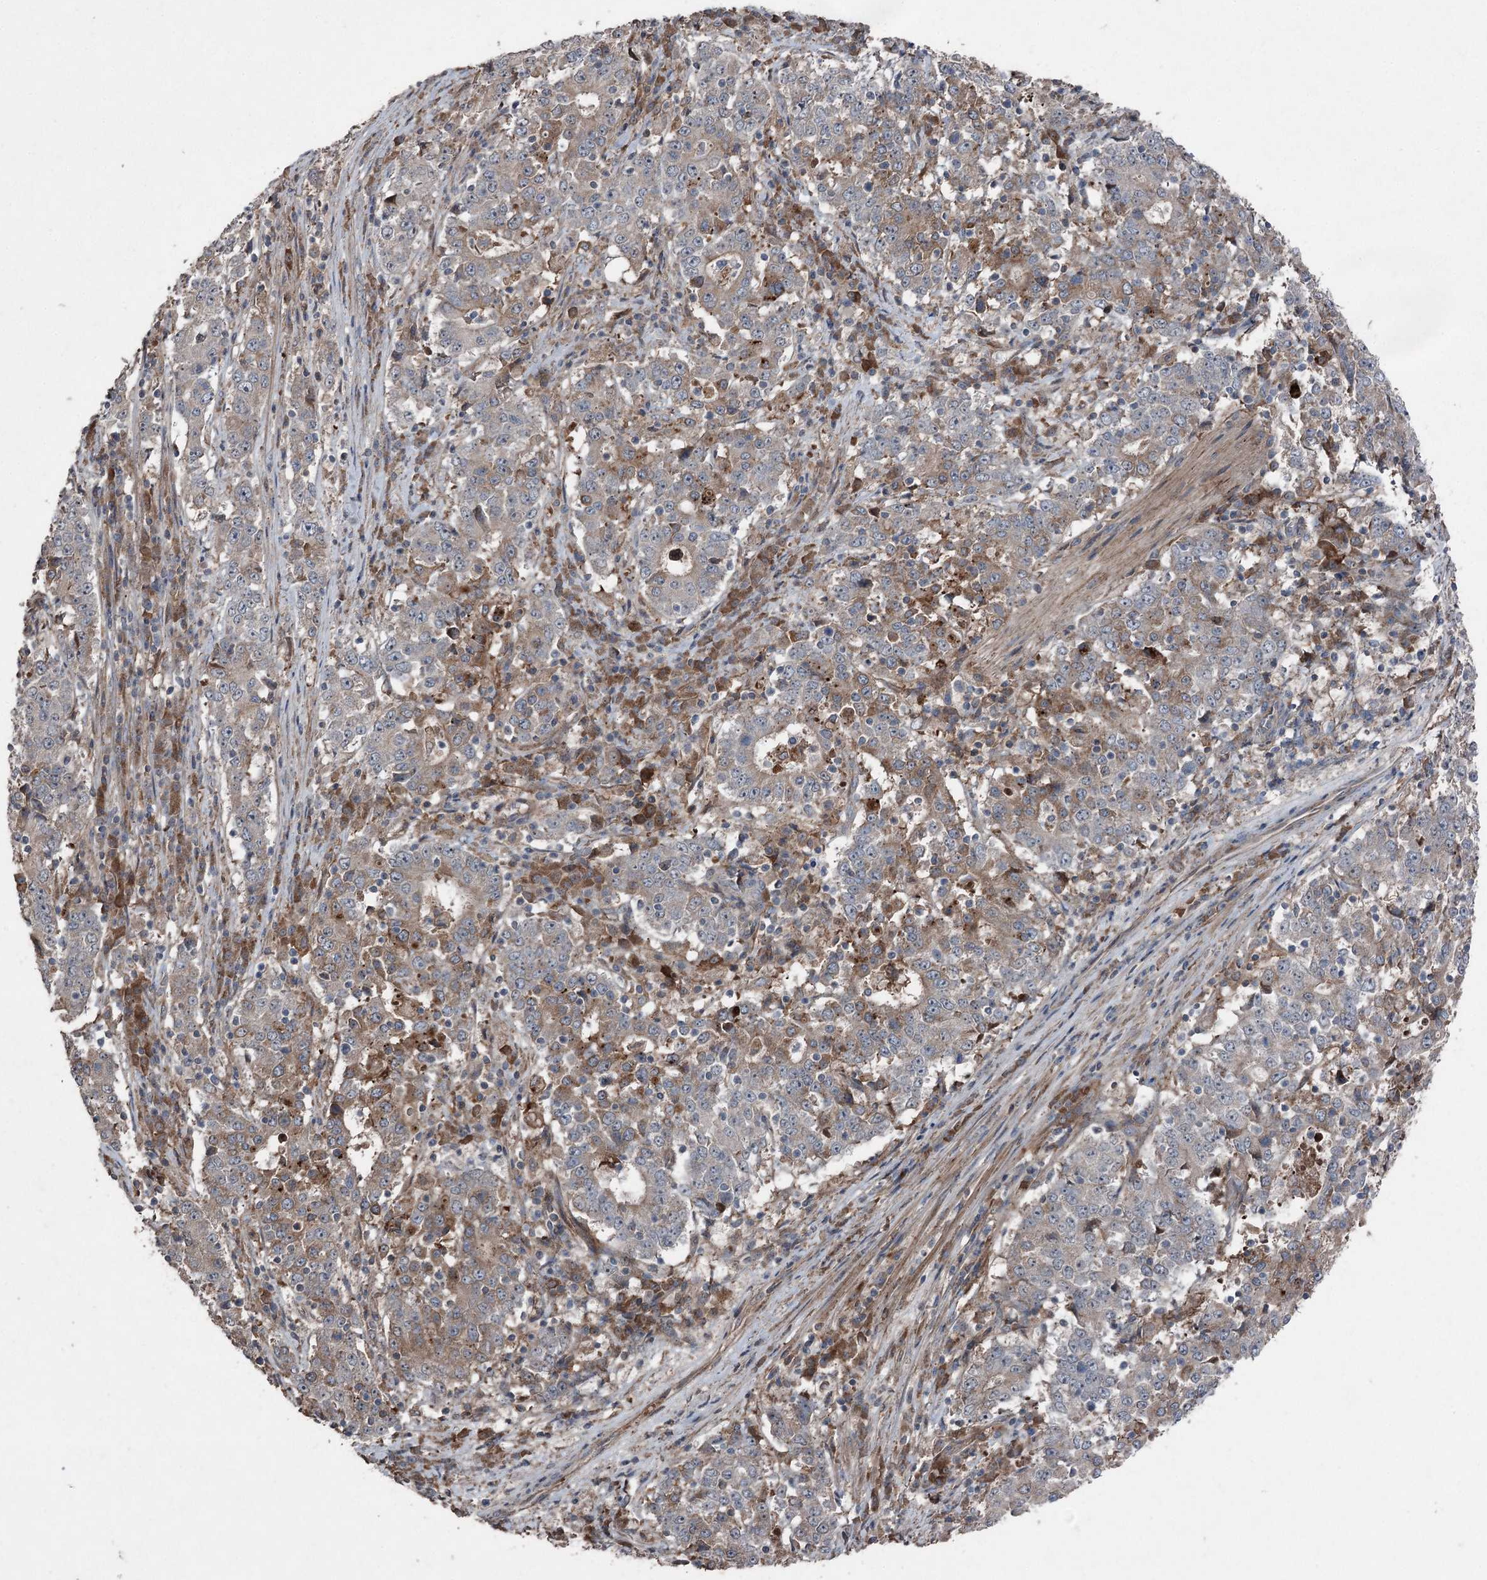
{"staining": {"intensity": "weak", "quantity": "25%-75%", "location": "cytoplasmic/membranous"}, "tissue": "stomach cancer", "cell_type": "Tumor cells", "image_type": "cancer", "snomed": [{"axis": "morphology", "description": "Adenocarcinoma, NOS"}, {"axis": "topography", "description": "Stomach"}], "caption": "Protein expression by IHC exhibits weak cytoplasmic/membranous expression in about 25%-75% of tumor cells in stomach adenocarcinoma.", "gene": "MAPK8IP2", "patient": {"sex": "male", "age": 59}}